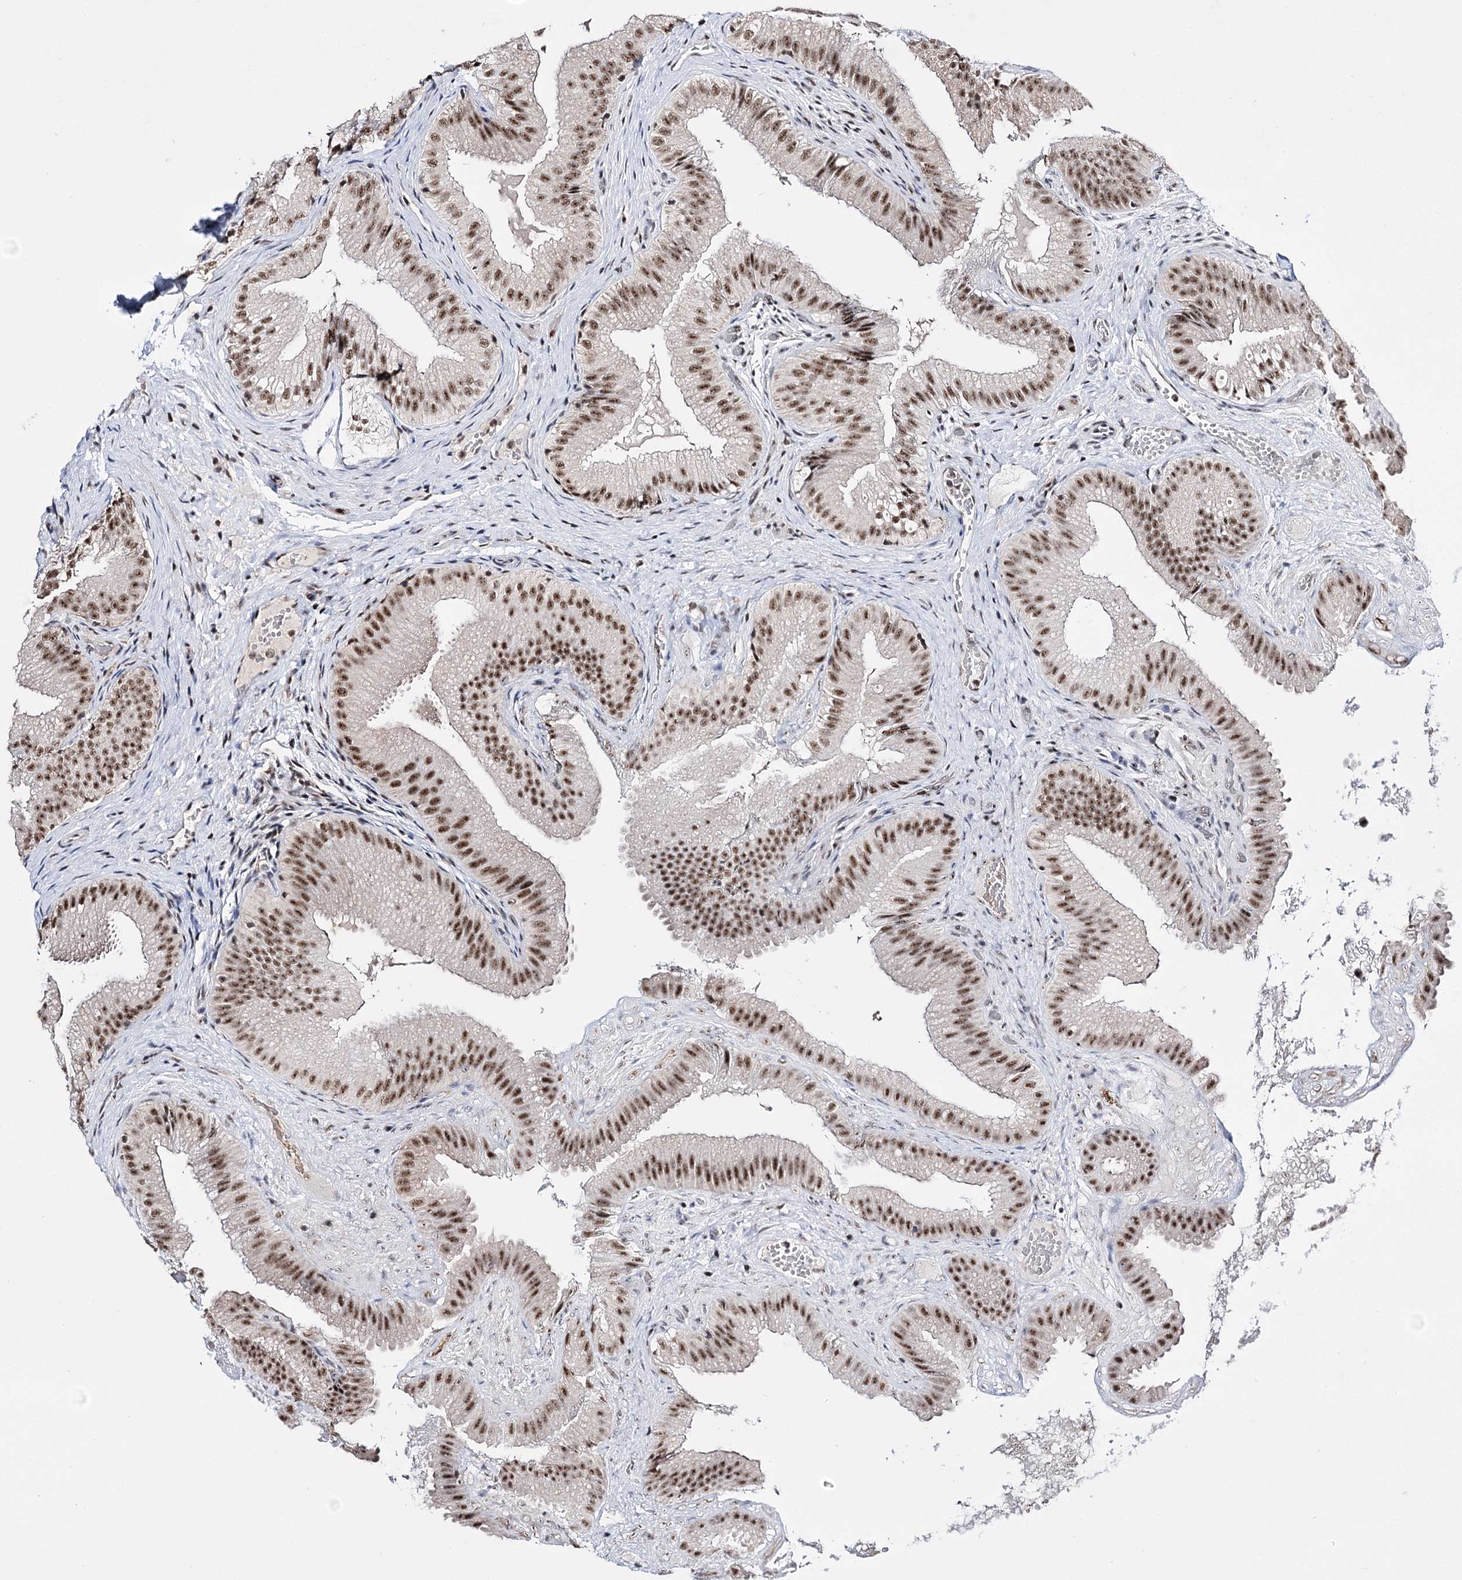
{"staining": {"intensity": "moderate", "quantity": ">75%", "location": "nuclear"}, "tissue": "gallbladder", "cell_type": "Glandular cells", "image_type": "normal", "snomed": [{"axis": "morphology", "description": "Normal tissue, NOS"}, {"axis": "topography", "description": "Gallbladder"}], "caption": "The photomicrograph displays staining of unremarkable gallbladder, revealing moderate nuclear protein staining (brown color) within glandular cells. (DAB IHC, brown staining for protein, blue staining for nuclei).", "gene": "PRPF40A", "patient": {"sex": "female", "age": 30}}